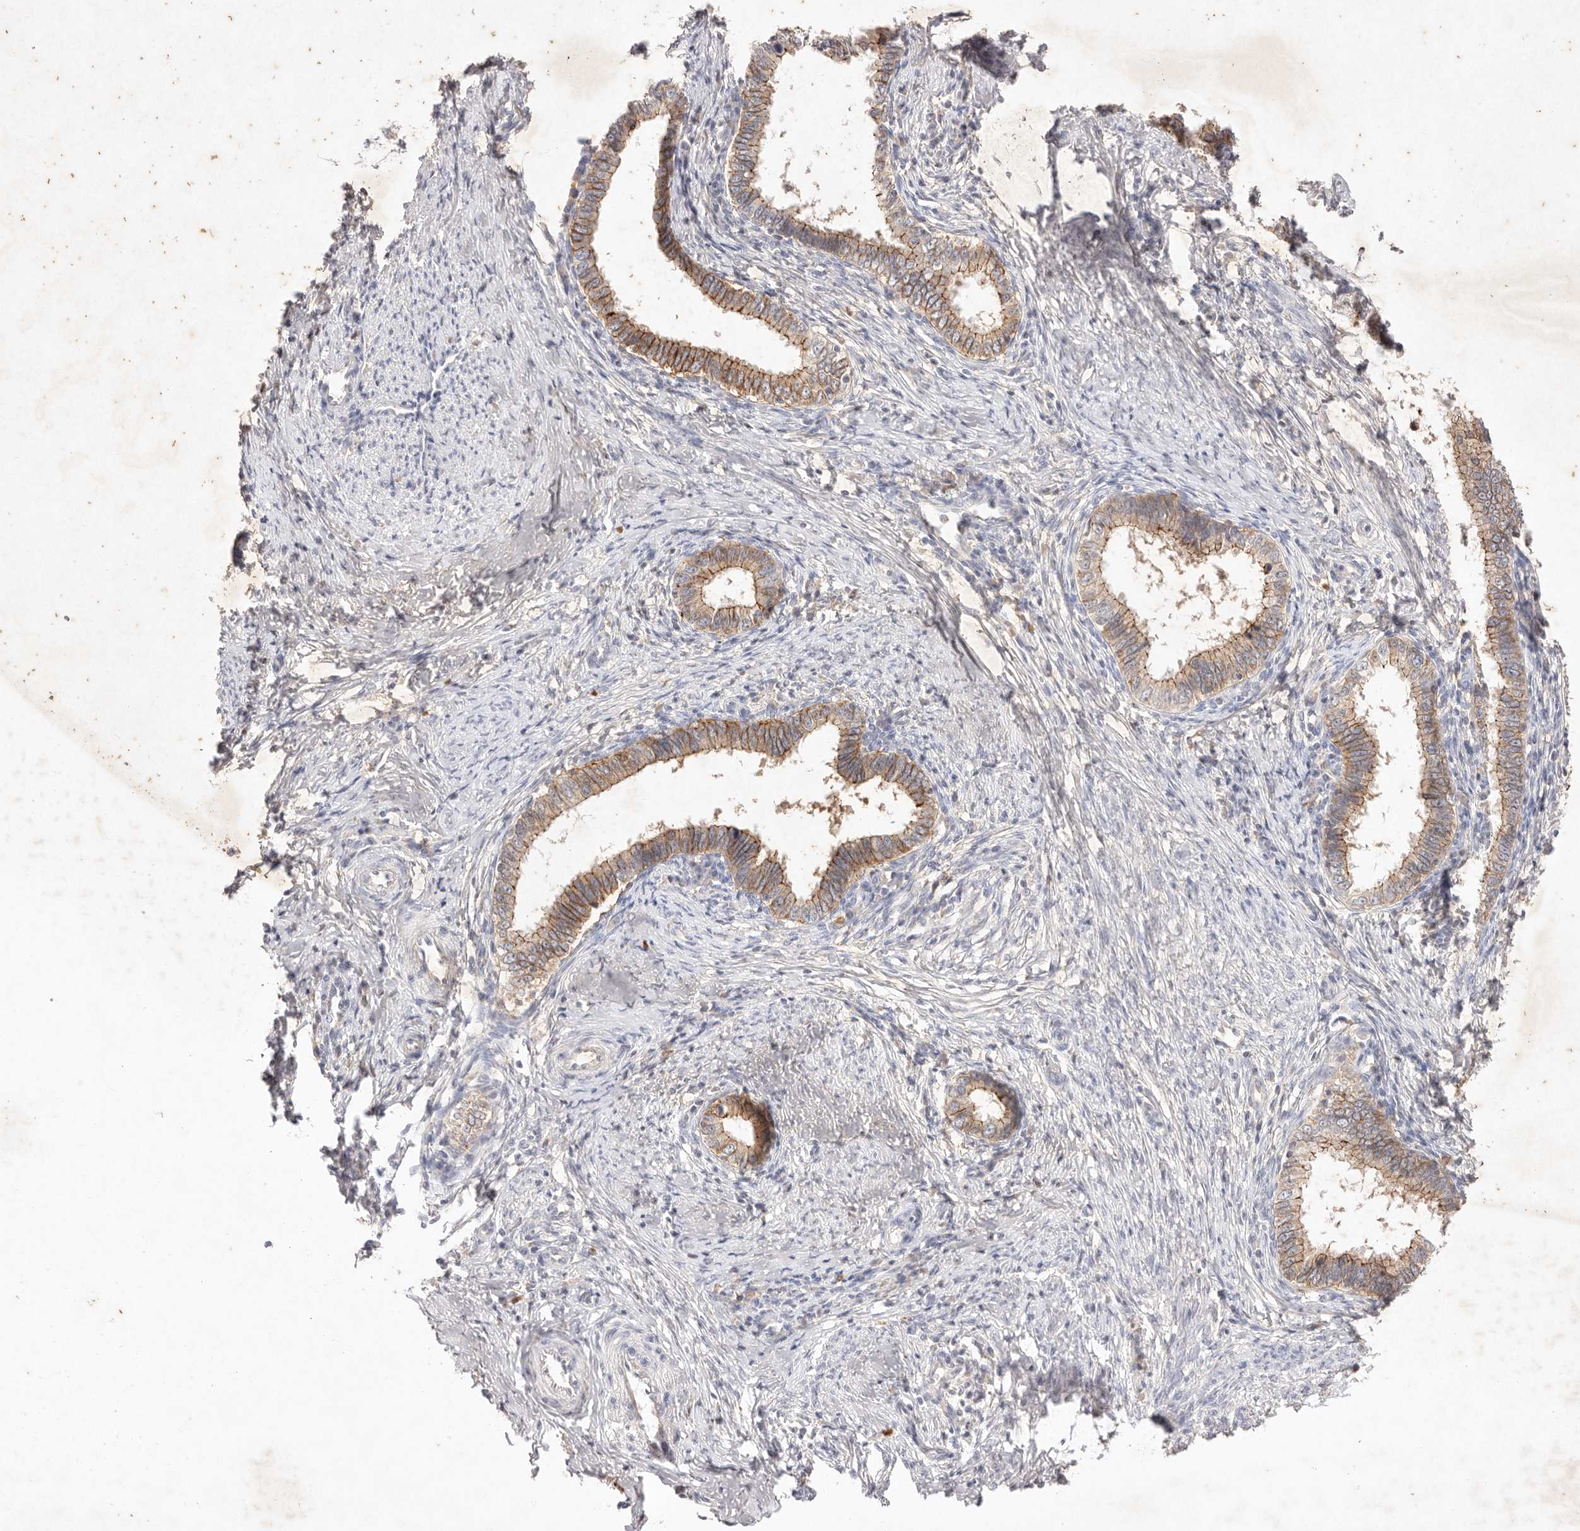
{"staining": {"intensity": "moderate", "quantity": "25%-75%", "location": "cytoplasmic/membranous"}, "tissue": "cervical cancer", "cell_type": "Tumor cells", "image_type": "cancer", "snomed": [{"axis": "morphology", "description": "Adenocarcinoma, NOS"}, {"axis": "topography", "description": "Cervix"}], "caption": "Immunohistochemical staining of cervical adenocarcinoma exhibits medium levels of moderate cytoplasmic/membranous staining in approximately 25%-75% of tumor cells.", "gene": "CXADR", "patient": {"sex": "female", "age": 36}}